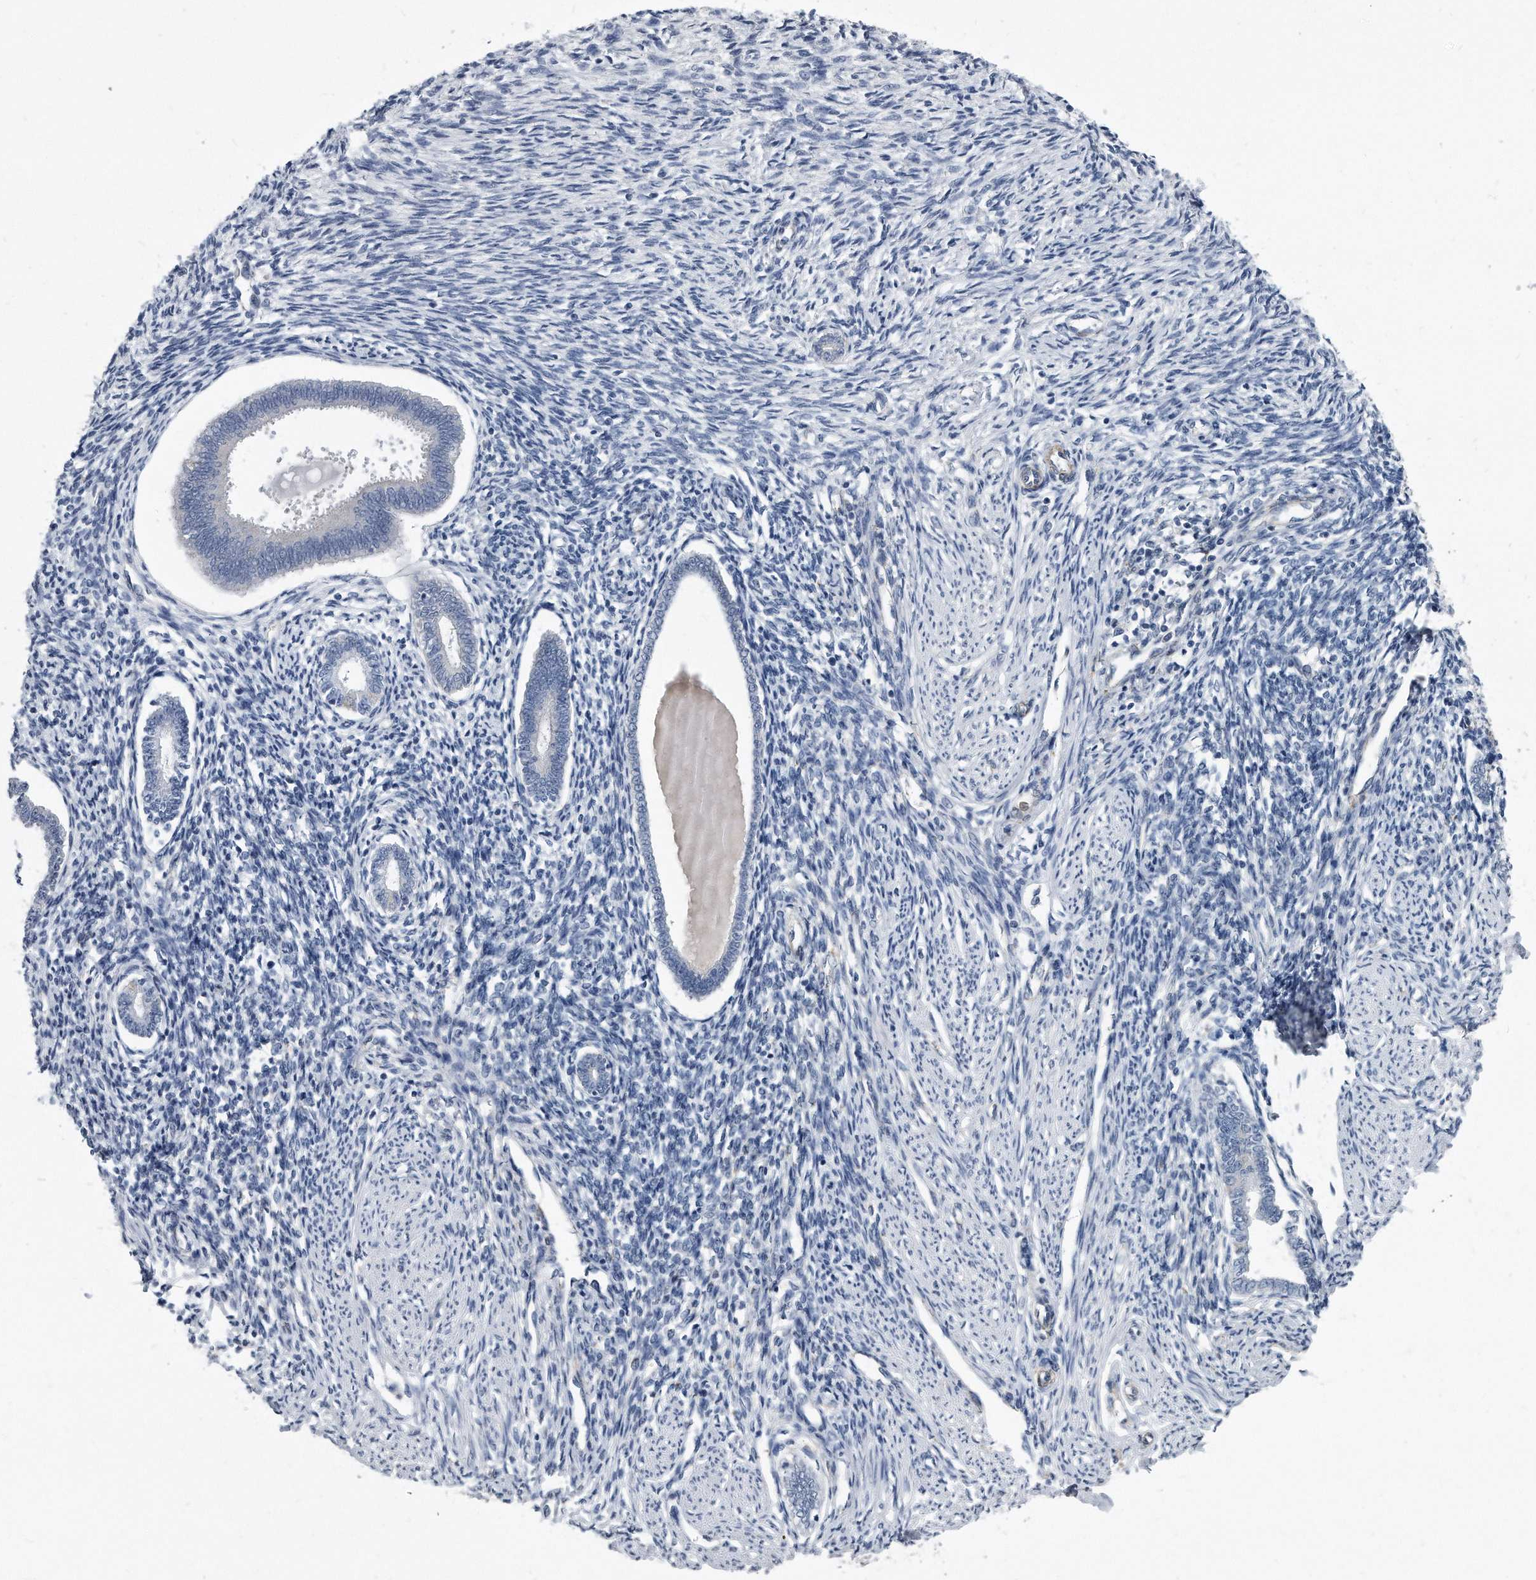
{"staining": {"intensity": "negative", "quantity": "none", "location": "none"}, "tissue": "endometrium", "cell_type": "Cells in endometrial stroma", "image_type": "normal", "snomed": [{"axis": "morphology", "description": "Normal tissue, NOS"}, {"axis": "topography", "description": "Endometrium"}], "caption": "The histopathology image displays no significant positivity in cells in endometrial stroma of endometrium.", "gene": "EIF2B4", "patient": {"sex": "female", "age": 56}}